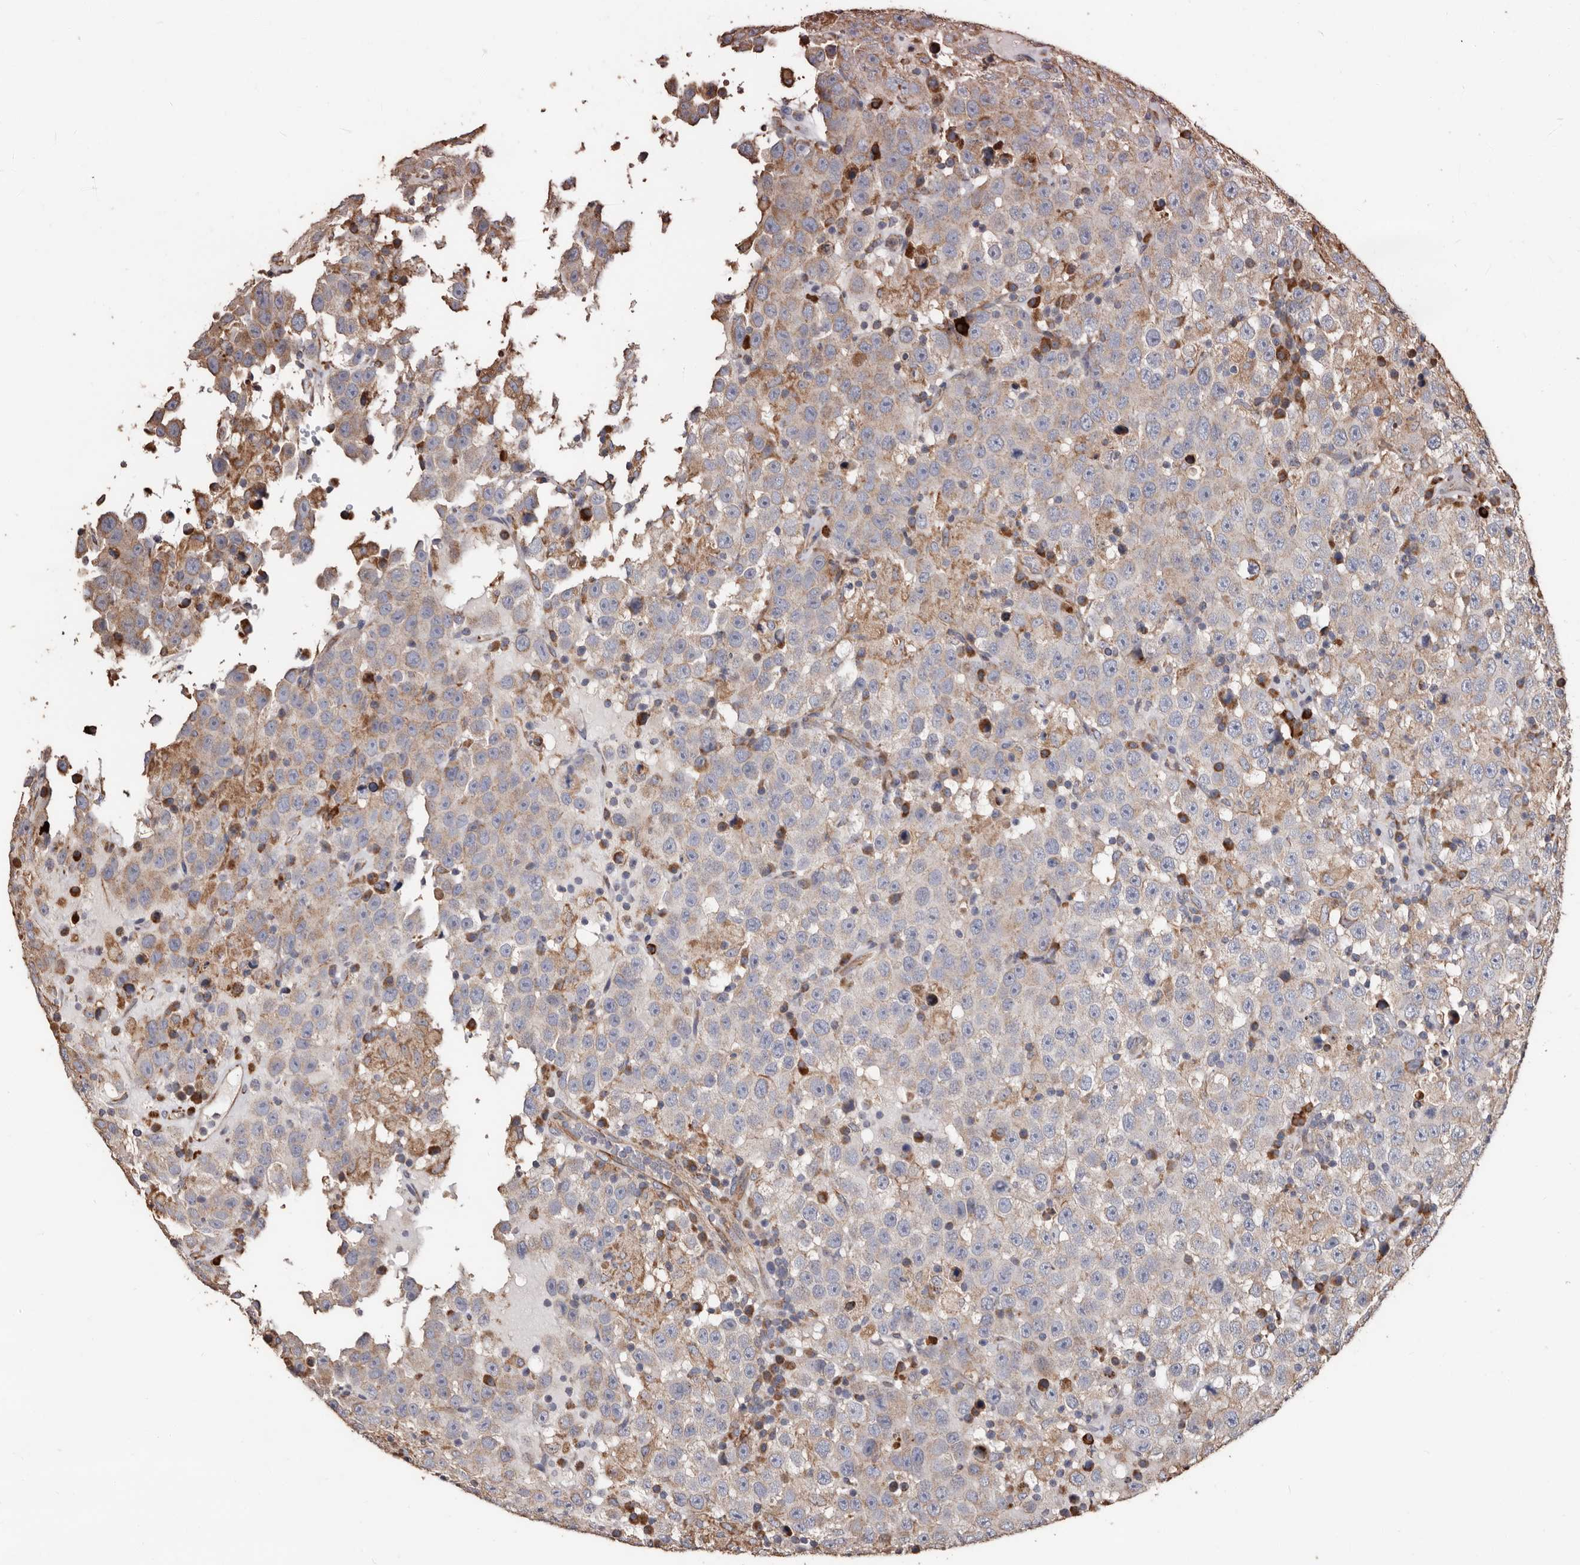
{"staining": {"intensity": "moderate", "quantity": "<25%", "location": "cytoplasmic/membranous"}, "tissue": "testis cancer", "cell_type": "Tumor cells", "image_type": "cancer", "snomed": [{"axis": "morphology", "description": "Seminoma, NOS"}, {"axis": "topography", "description": "Testis"}], "caption": "Protein staining by immunohistochemistry (IHC) exhibits moderate cytoplasmic/membranous positivity in about <25% of tumor cells in testis cancer. Using DAB (brown) and hematoxylin (blue) stains, captured at high magnification using brightfield microscopy.", "gene": "OSGIN2", "patient": {"sex": "male", "age": 41}}